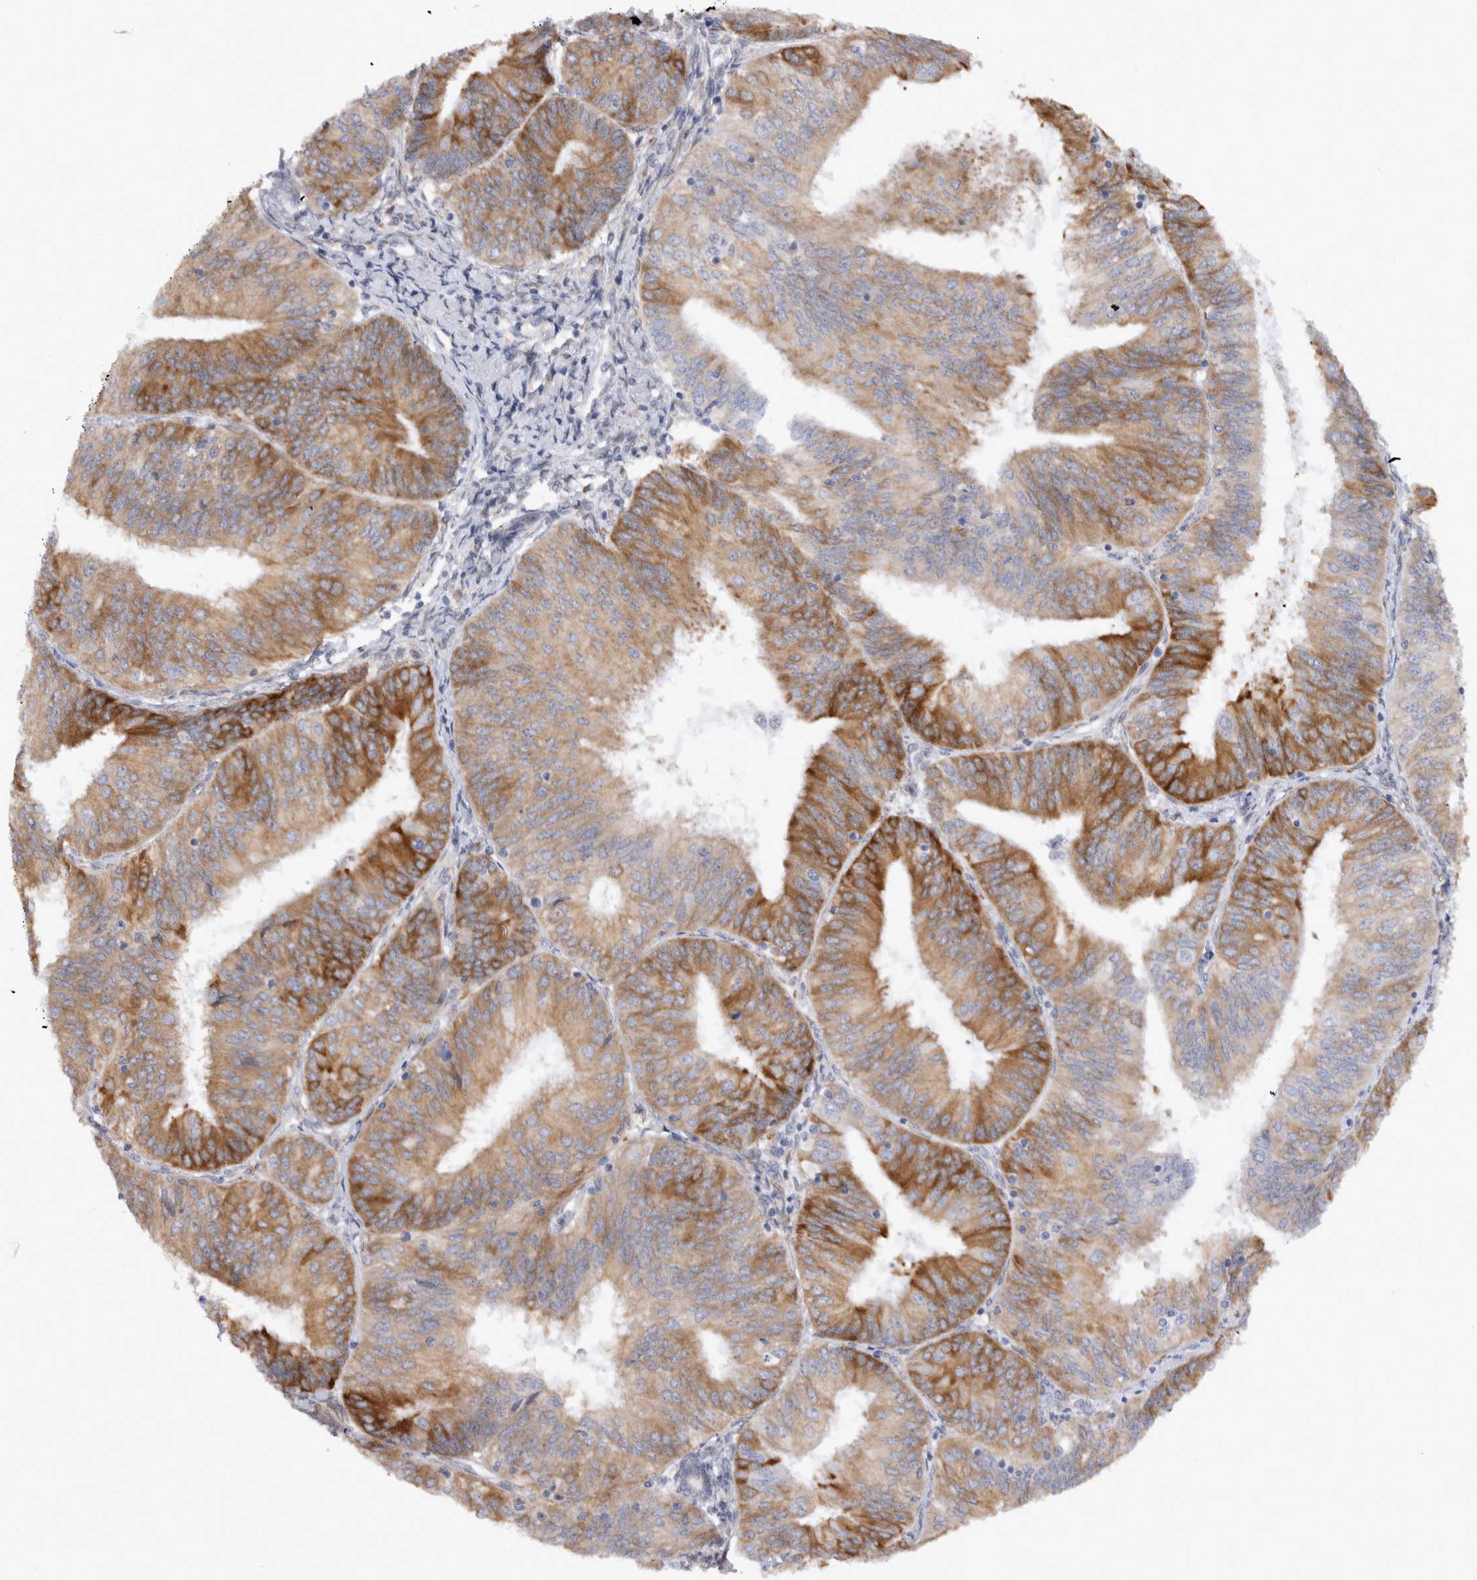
{"staining": {"intensity": "strong", "quantity": ">75%", "location": "cytoplasmic/membranous"}, "tissue": "endometrial cancer", "cell_type": "Tumor cells", "image_type": "cancer", "snomed": [{"axis": "morphology", "description": "Adenocarcinoma, NOS"}, {"axis": "topography", "description": "Endometrium"}], "caption": "Tumor cells display strong cytoplasmic/membranous staining in about >75% of cells in endometrial cancer (adenocarcinoma).", "gene": "VCPIP1", "patient": {"sex": "female", "age": 58}}